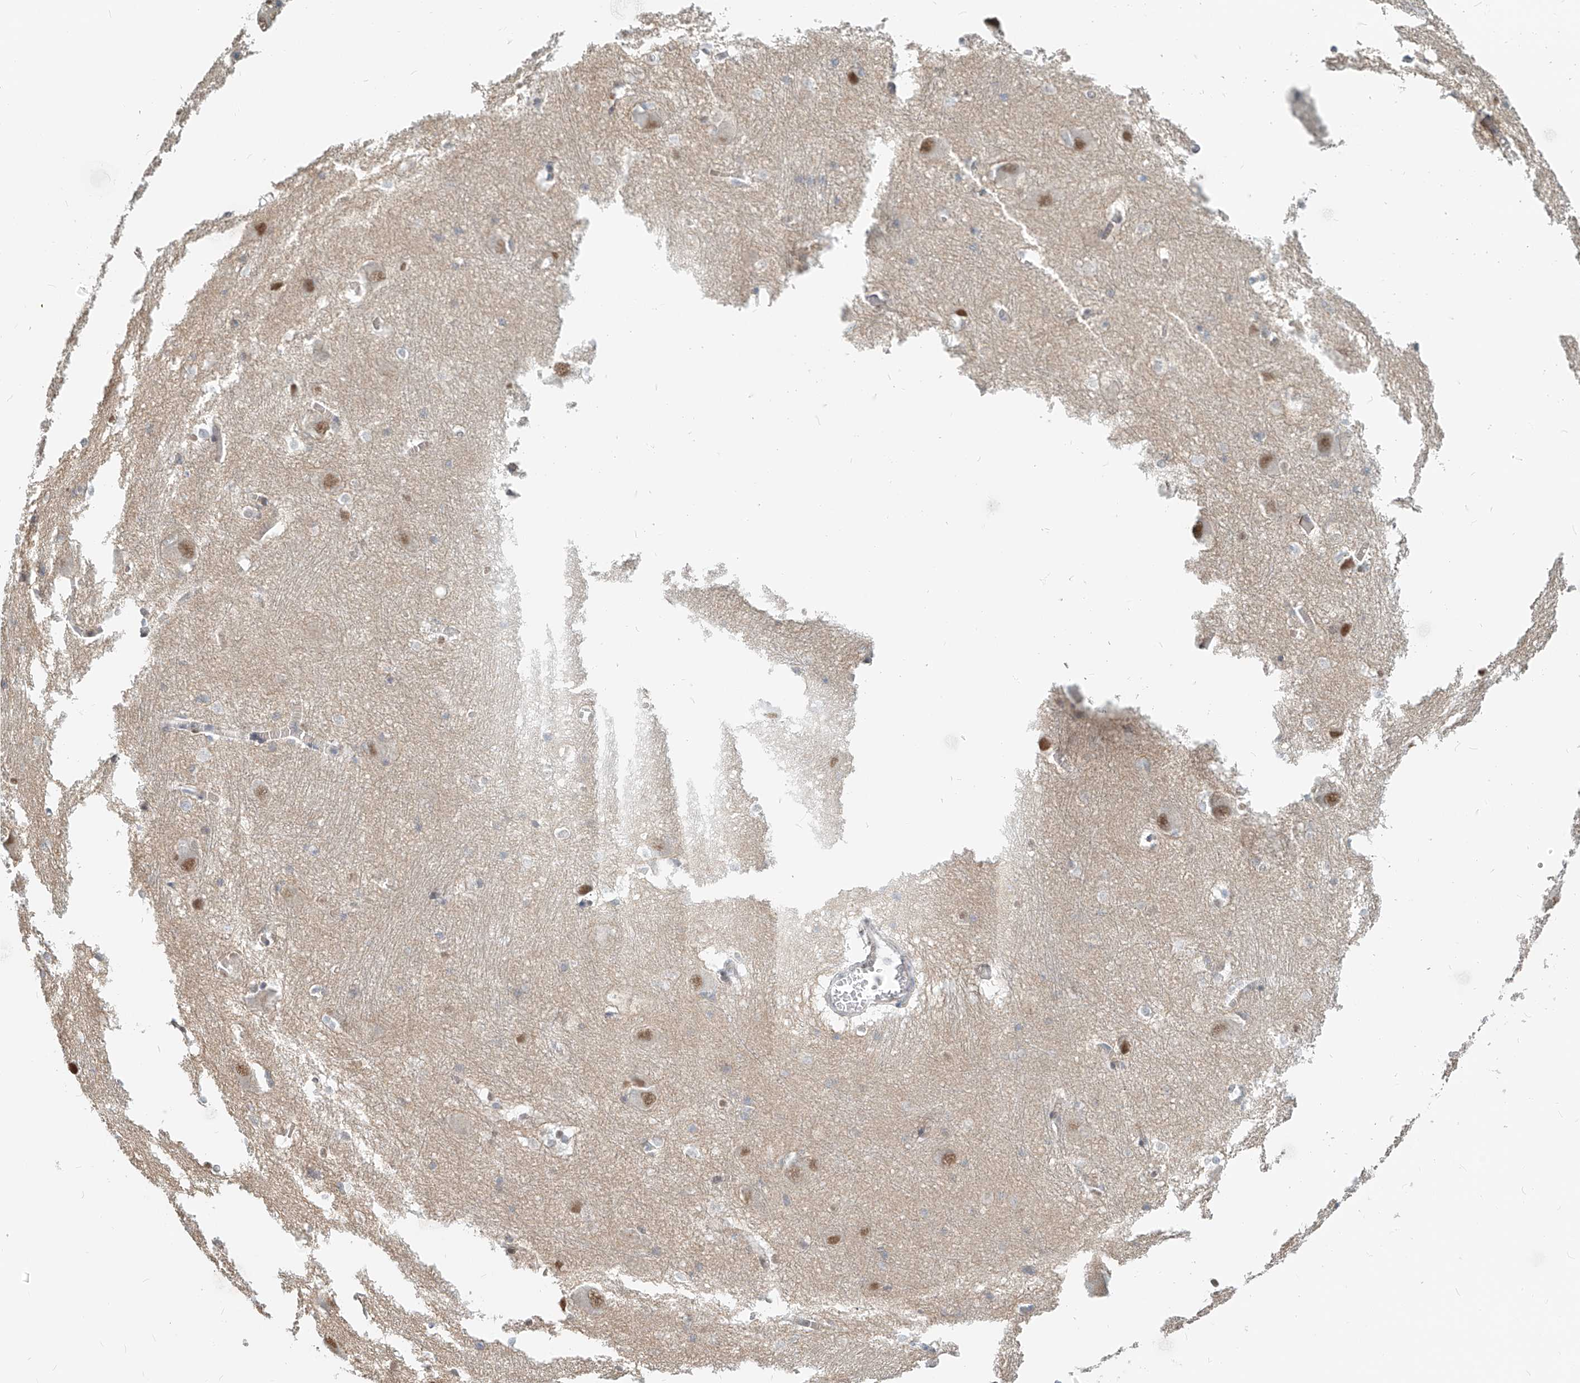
{"staining": {"intensity": "moderate", "quantity": "<25%", "location": "nuclear"}, "tissue": "caudate", "cell_type": "Glial cells", "image_type": "normal", "snomed": [{"axis": "morphology", "description": "Normal tissue, NOS"}, {"axis": "topography", "description": "Lateral ventricle wall"}], "caption": "Benign caudate shows moderate nuclear positivity in about <25% of glial cells.", "gene": "SASH1", "patient": {"sex": "male", "age": 37}}